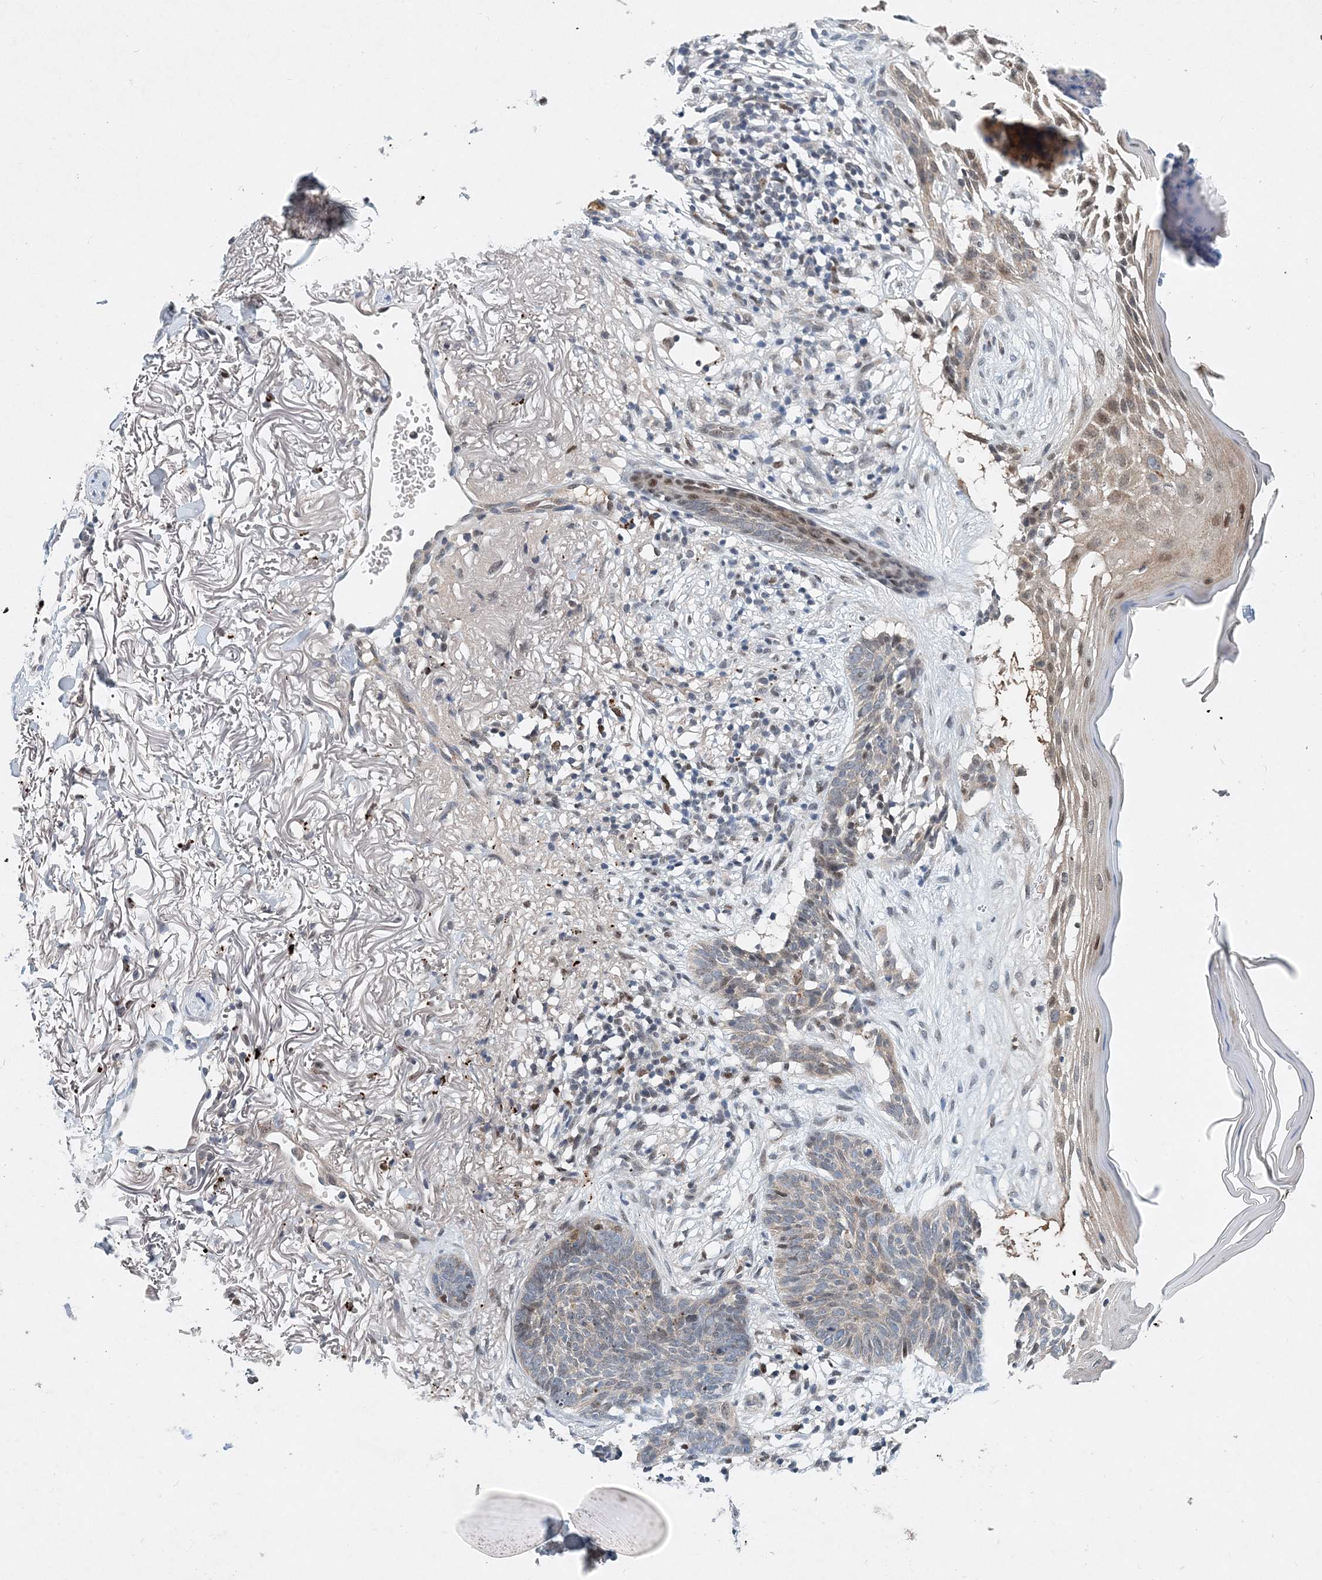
{"staining": {"intensity": "negative", "quantity": "none", "location": "none"}, "tissue": "skin cancer", "cell_type": "Tumor cells", "image_type": "cancer", "snomed": [{"axis": "morphology", "description": "Normal tissue, NOS"}, {"axis": "morphology", "description": "Basal cell carcinoma"}, {"axis": "topography", "description": "Skin"}], "caption": "Tumor cells show no significant protein positivity in skin cancer (basal cell carcinoma).", "gene": "KPNA4", "patient": {"sex": "female", "age": 70}}